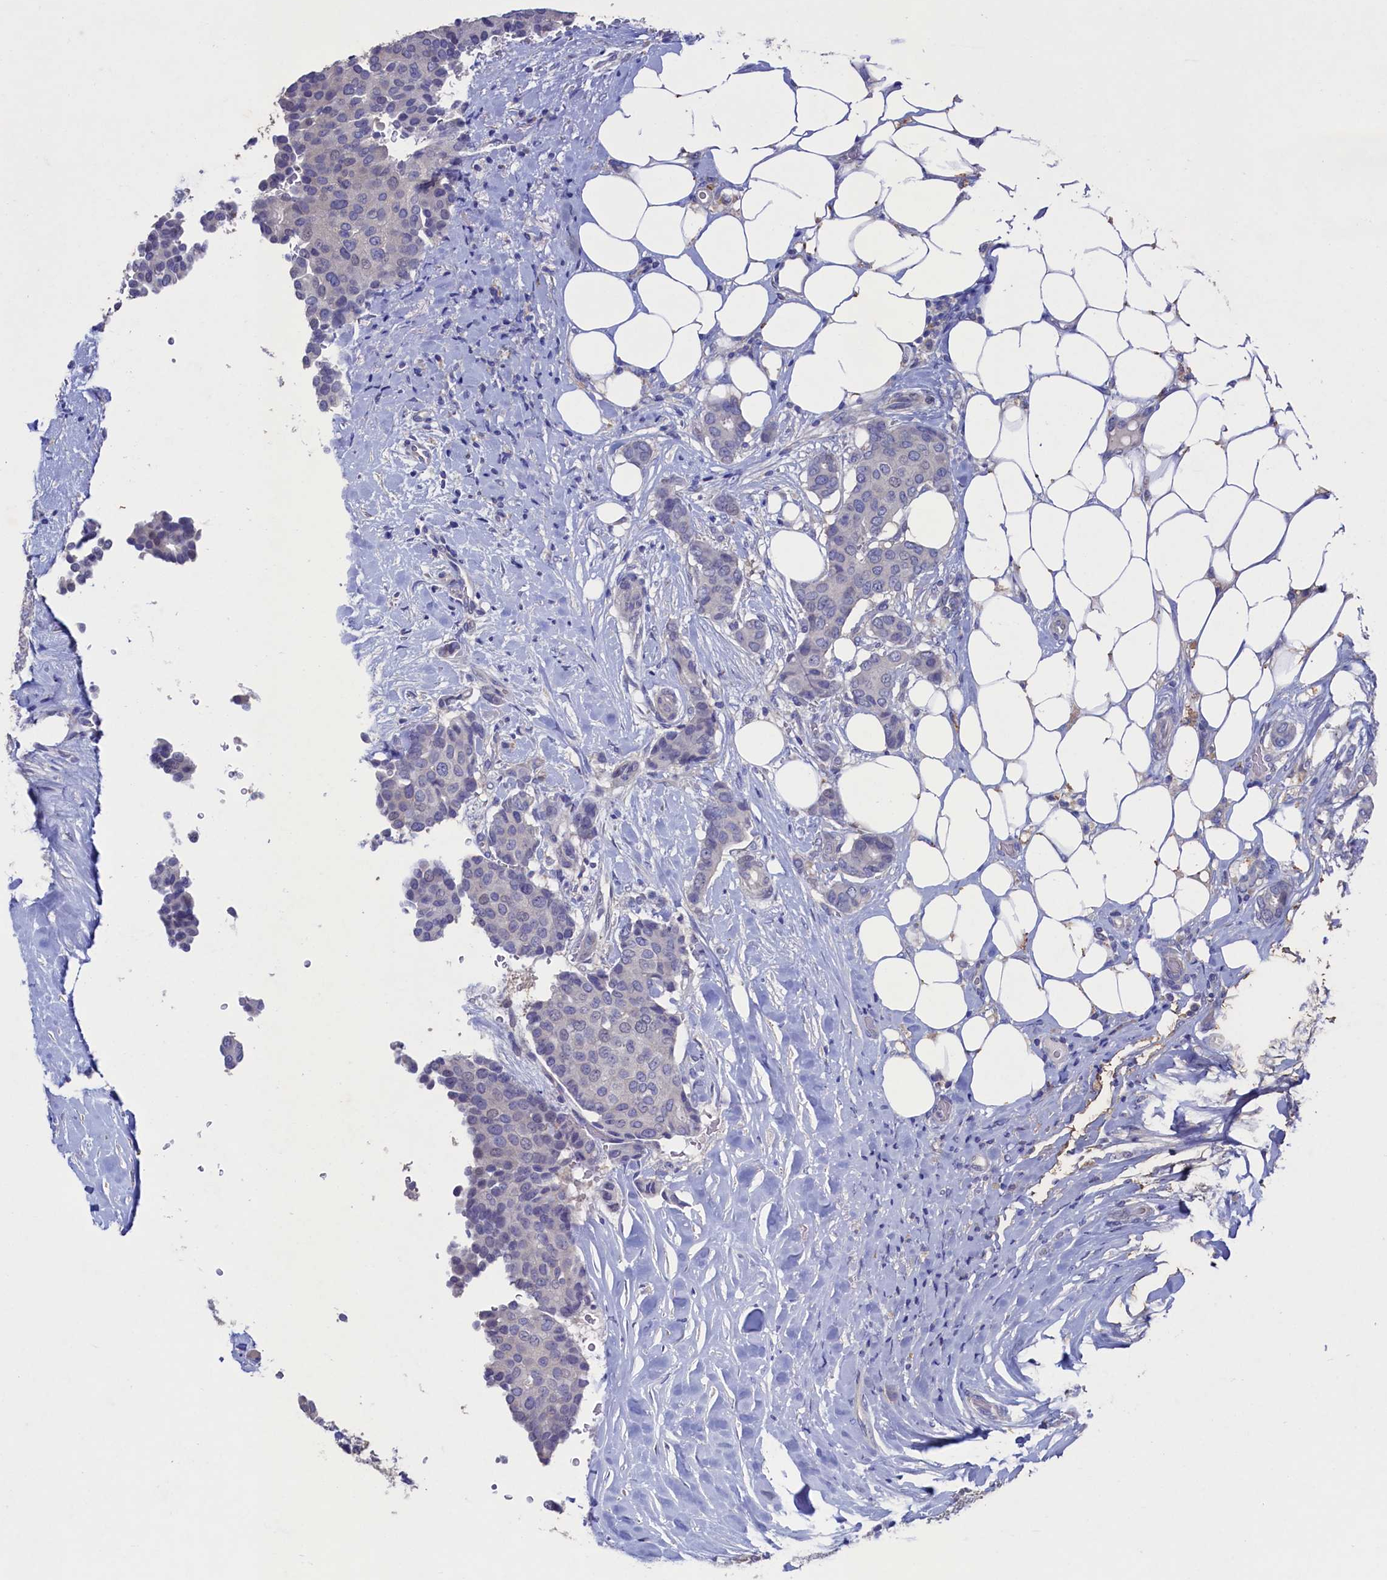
{"staining": {"intensity": "negative", "quantity": "none", "location": "none"}, "tissue": "breast cancer", "cell_type": "Tumor cells", "image_type": "cancer", "snomed": [{"axis": "morphology", "description": "Duct carcinoma"}, {"axis": "topography", "description": "Breast"}], "caption": "The micrograph shows no significant staining in tumor cells of breast cancer (invasive ductal carcinoma). (Immunohistochemistry, brightfield microscopy, high magnification).", "gene": "CBLIF", "patient": {"sex": "female", "age": 75}}